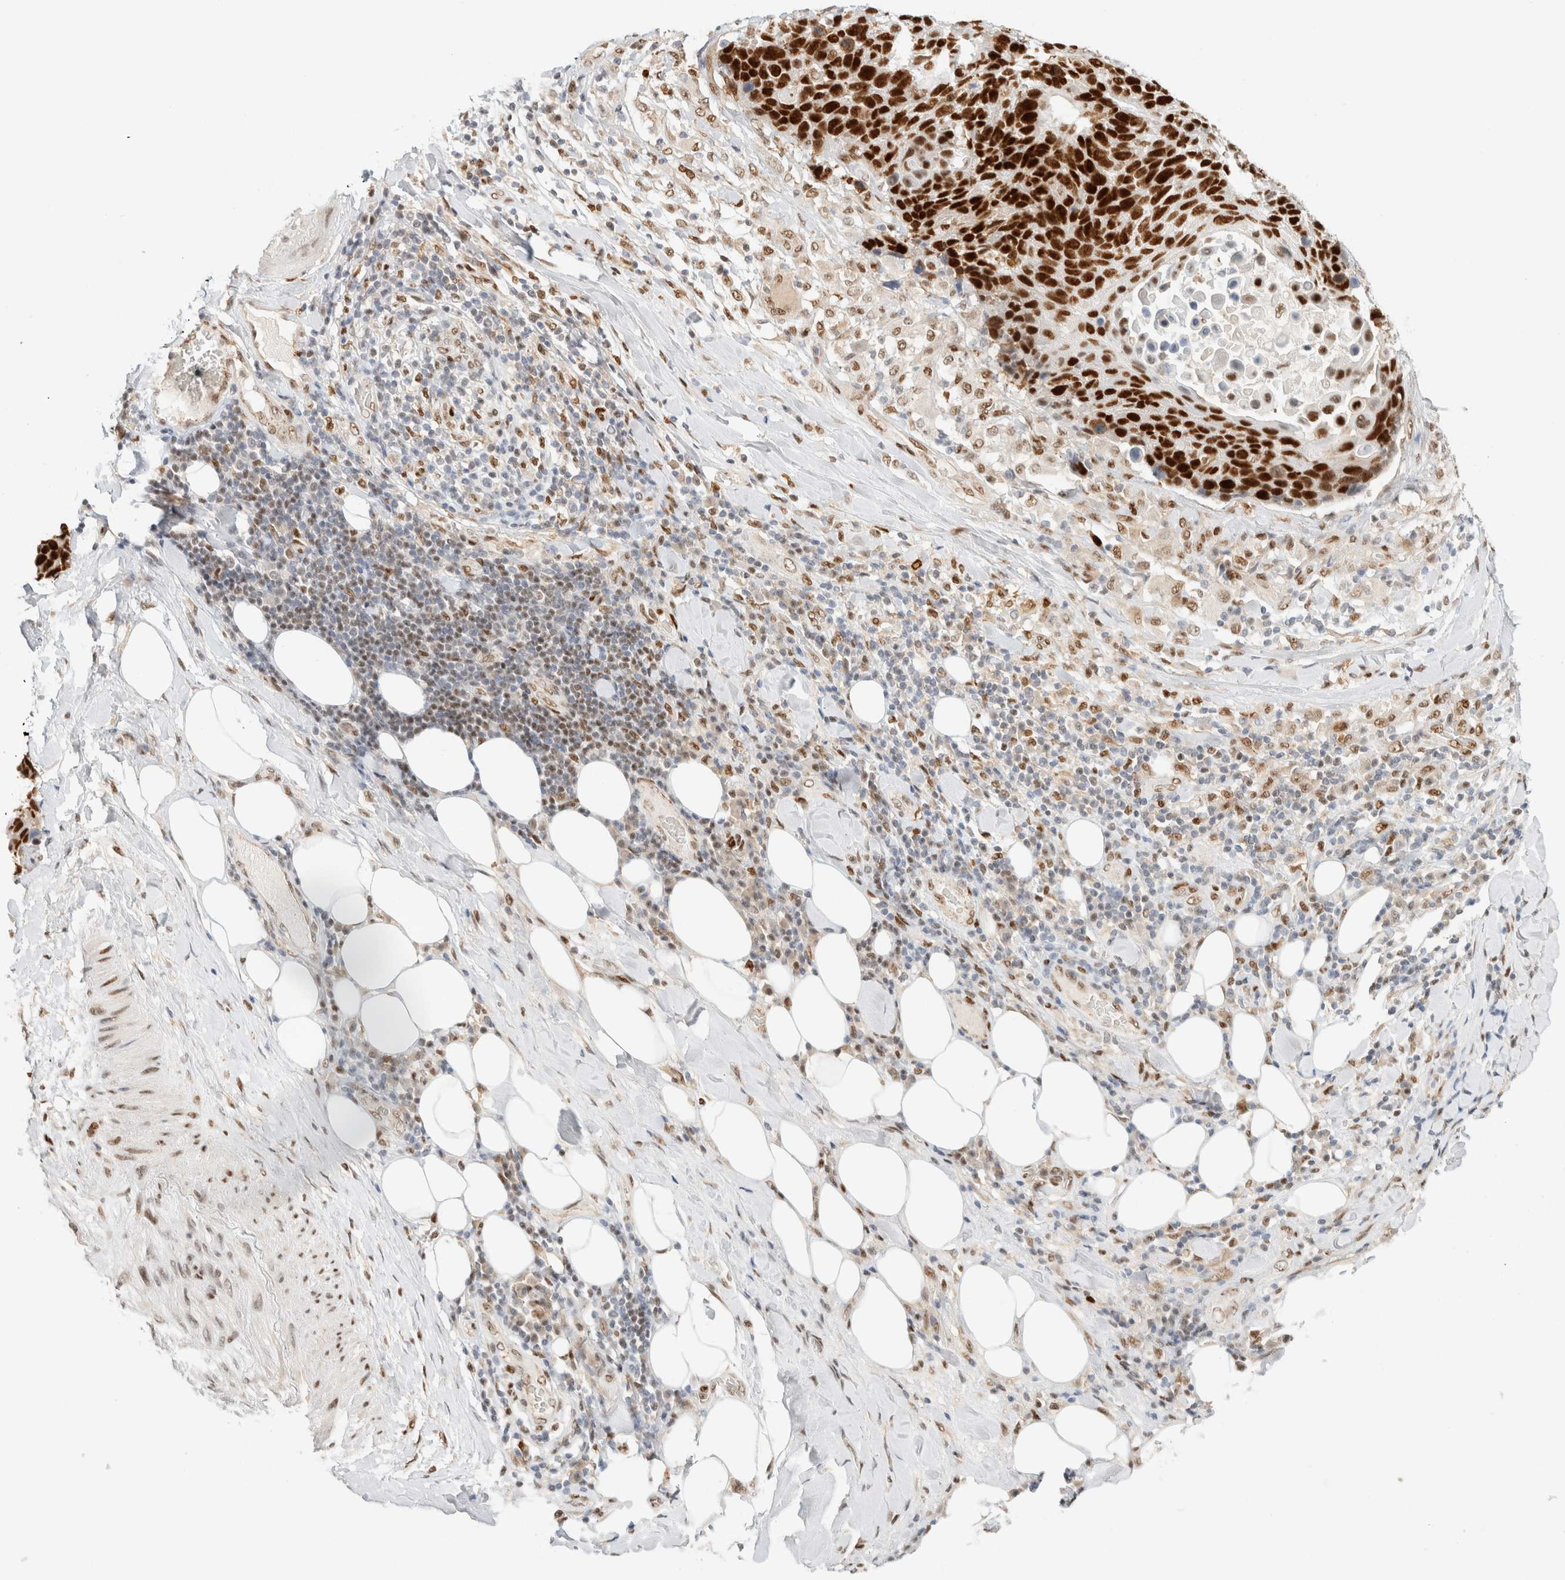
{"staining": {"intensity": "strong", "quantity": "25%-75%", "location": "nuclear"}, "tissue": "lung cancer", "cell_type": "Tumor cells", "image_type": "cancer", "snomed": [{"axis": "morphology", "description": "Squamous cell carcinoma, NOS"}, {"axis": "topography", "description": "Lung"}], "caption": "Protein expression analysis of human squamous cell carcinoma (lung) reveals strong nuclear staining in approximately 25%-75% of tumor cells.", "gene": "ZNF768", "patient": {"sex": "male", "age": 66}}